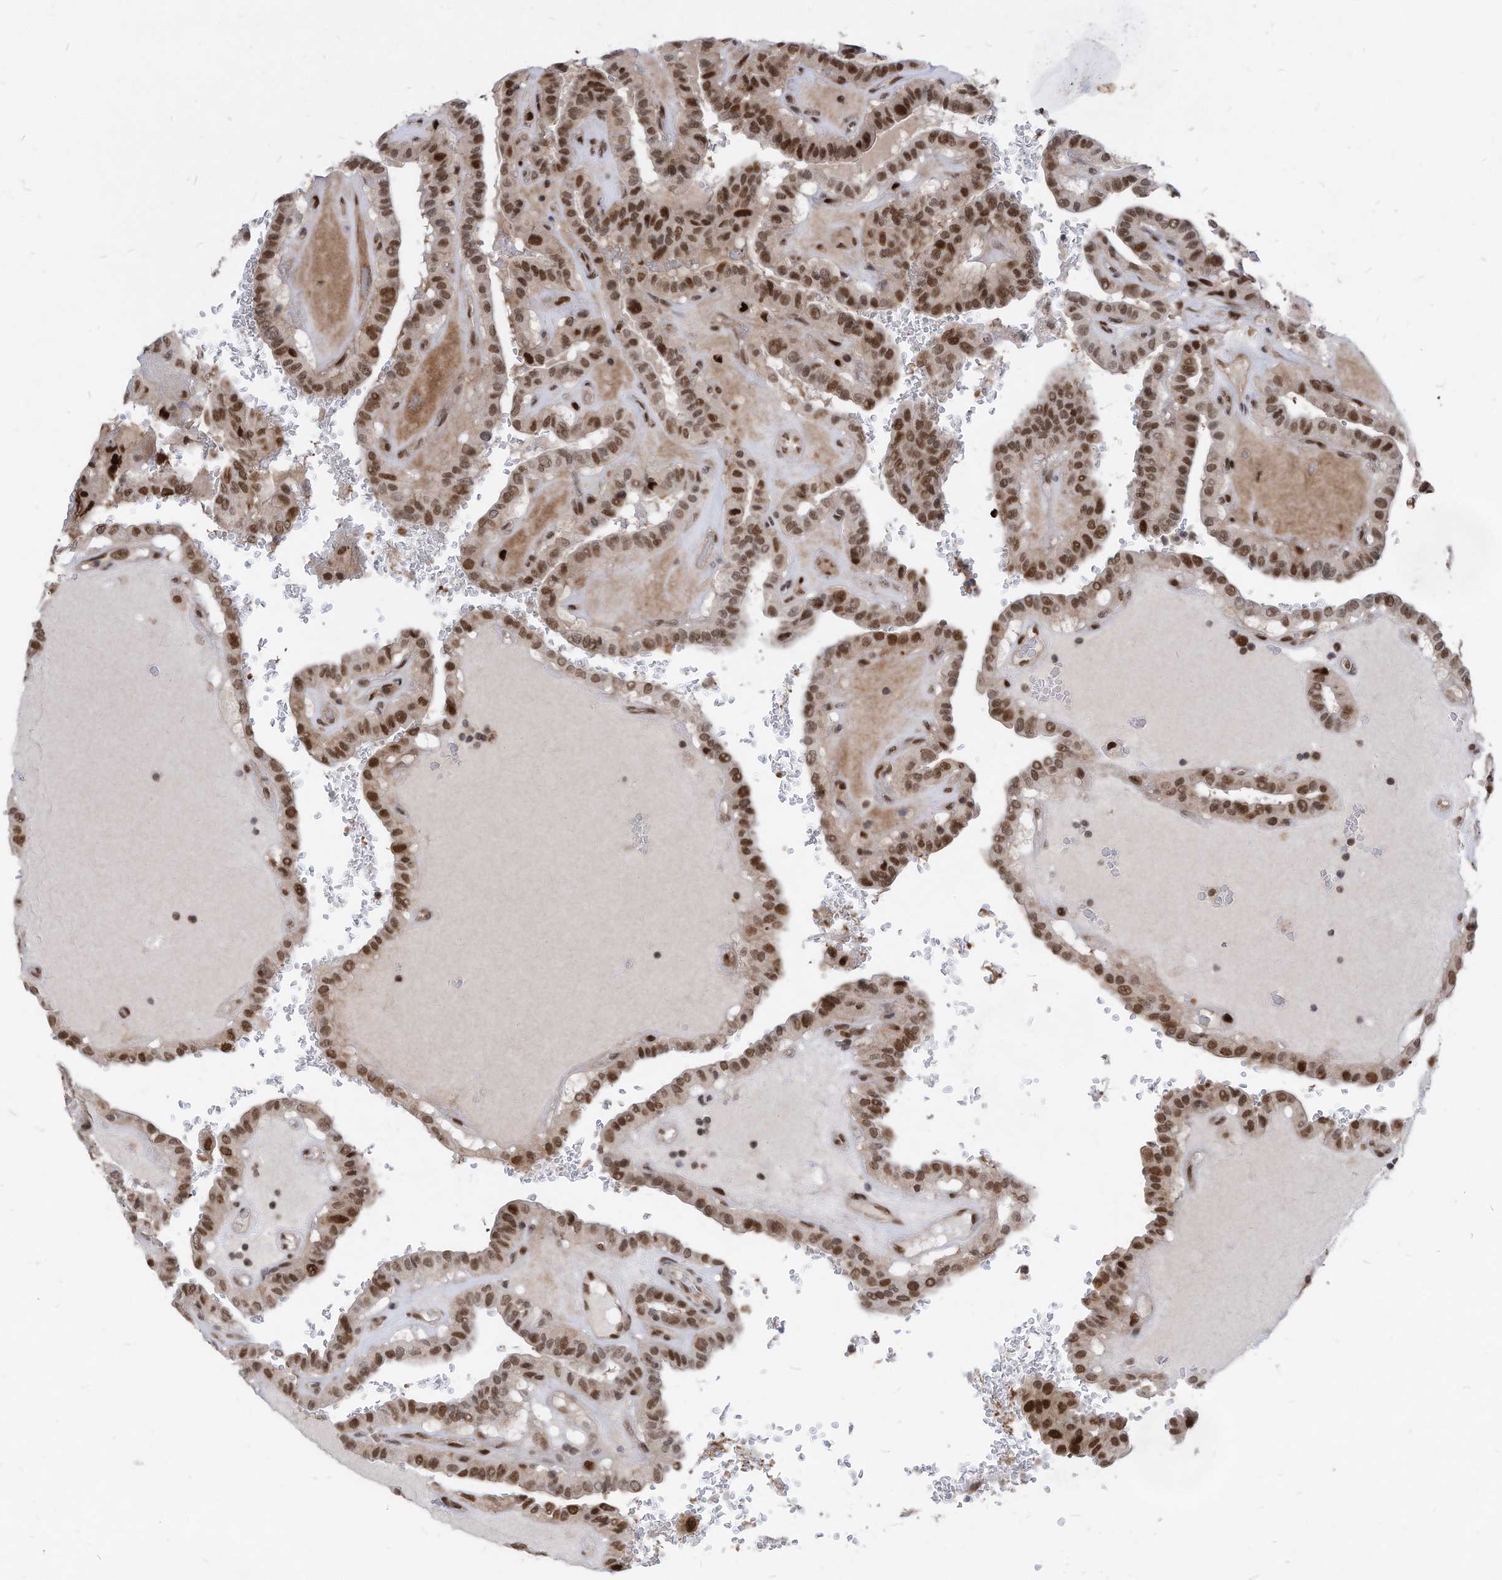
{"staining": {"intensity": "moderate", "quantity": ">75%", "location": "nuclear"}, "tissue": "thyroid cancer", "cell_type": "Tumor cells", "image_type": "cancer", "snomed": [{"axis": "morphology", "description": "Papillary adenocarcinoma, NOS"}, {"axis": "topography", "description": "Thyroid gland"}], "caption": "The image exhibits staining of thyroid cancer, revealing moderate nuclear protein staining (brown color) within tumor cells. Nuclei are stained in blue.", "gene": "KPNB1", "patient": {"sex": "male", "age": 77}}